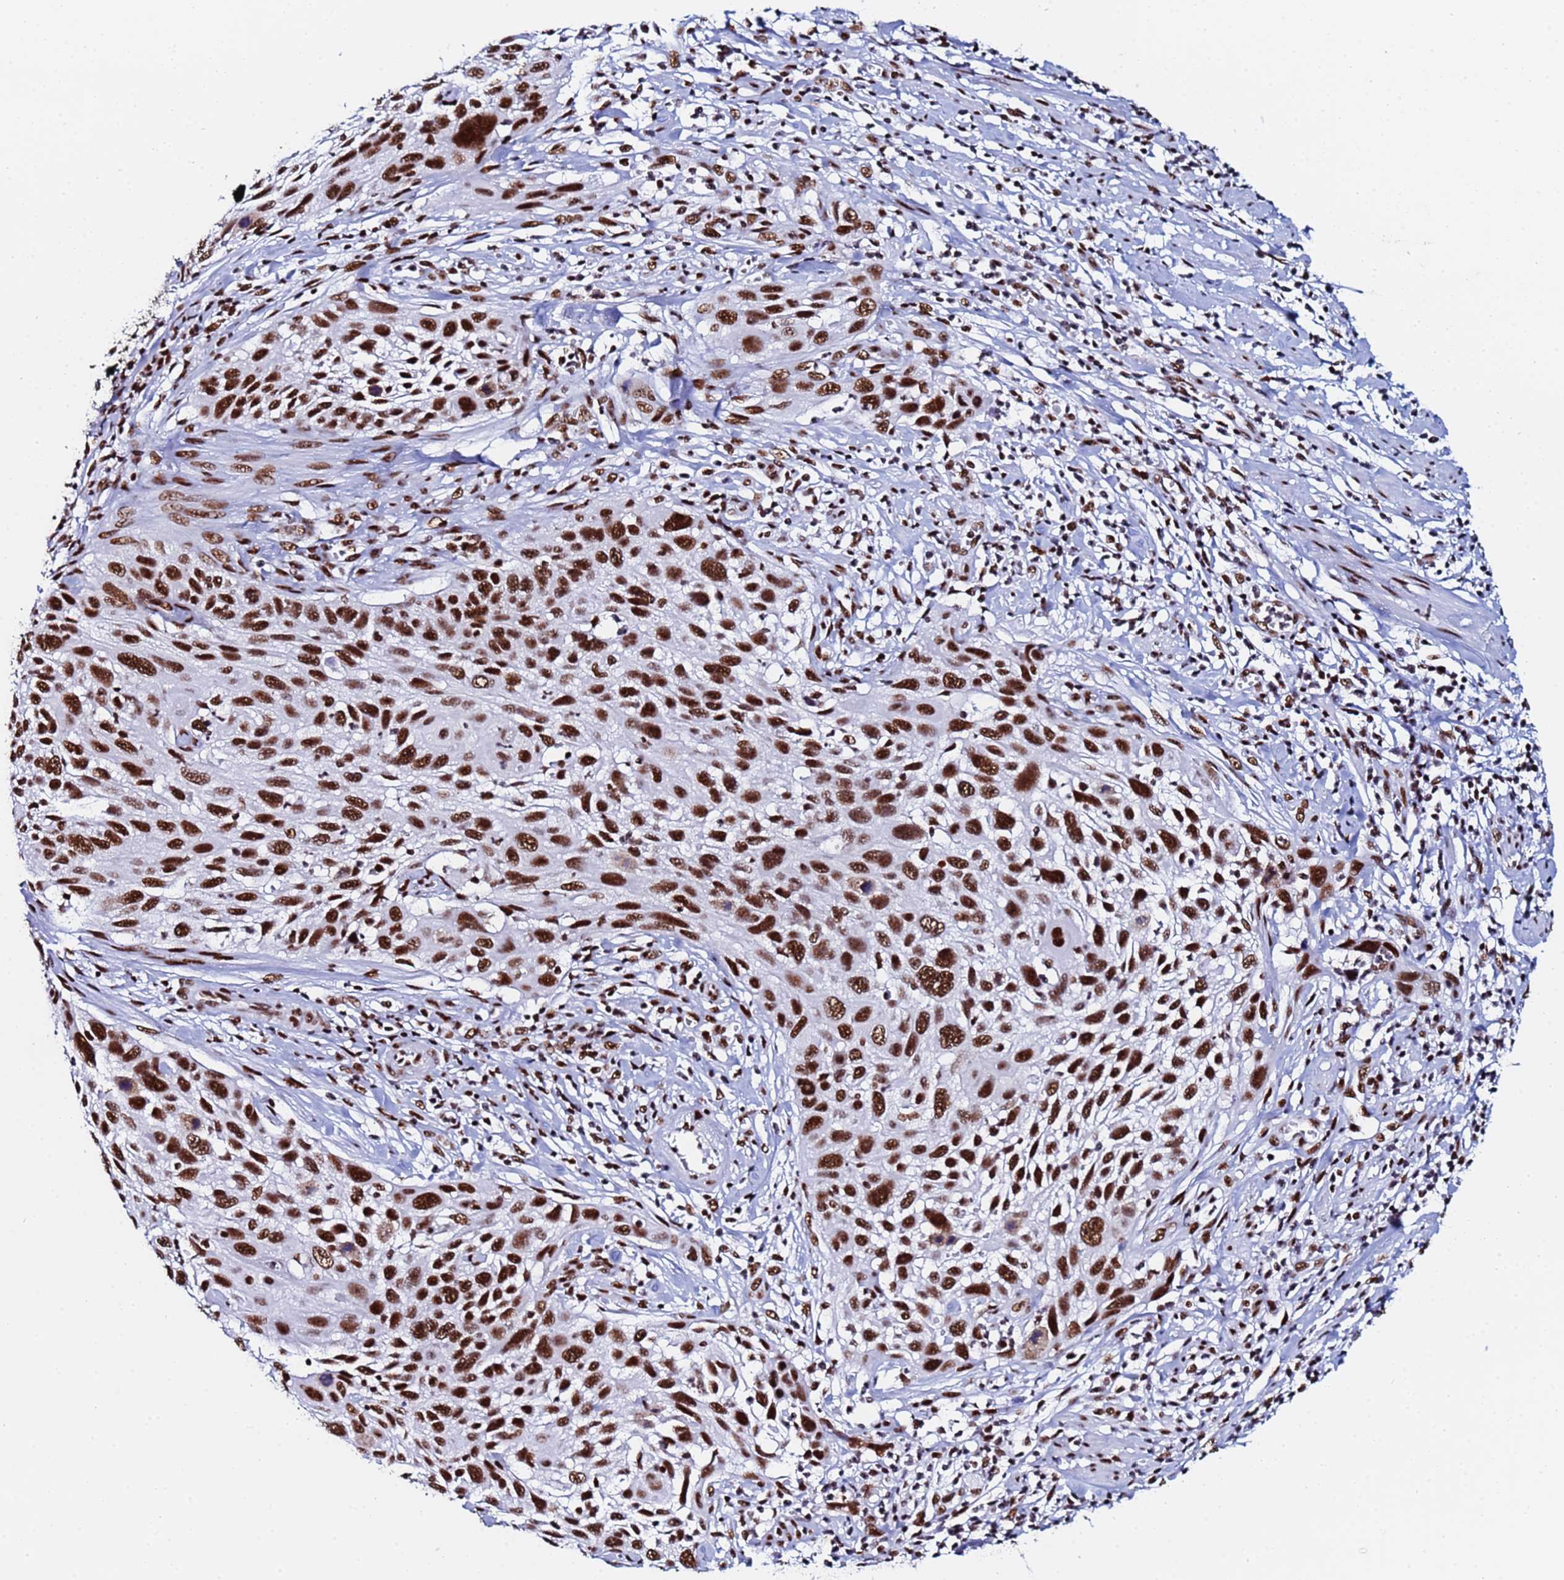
{"staining": {"intensity": "strong", "quantity": ">75%", "location": "nuclear"}, "tissue": "cervical cancer", "cell_type": "Tumor cells", "image_type": "cancer", "snomed": [{"axis": "morphology", "description": "Squamous cell carcinoma, NOS"}, {"axis": "topography", "description": "Cervix"}], "caption": "This micrograph displays IHC staining of human cervical cancer (squamous cell carcinoma), with high strong nuclear staining in about >75% of tumor cells.", "gene": "SNRPA1", "patient": {"sex": "female", "age": 70}}